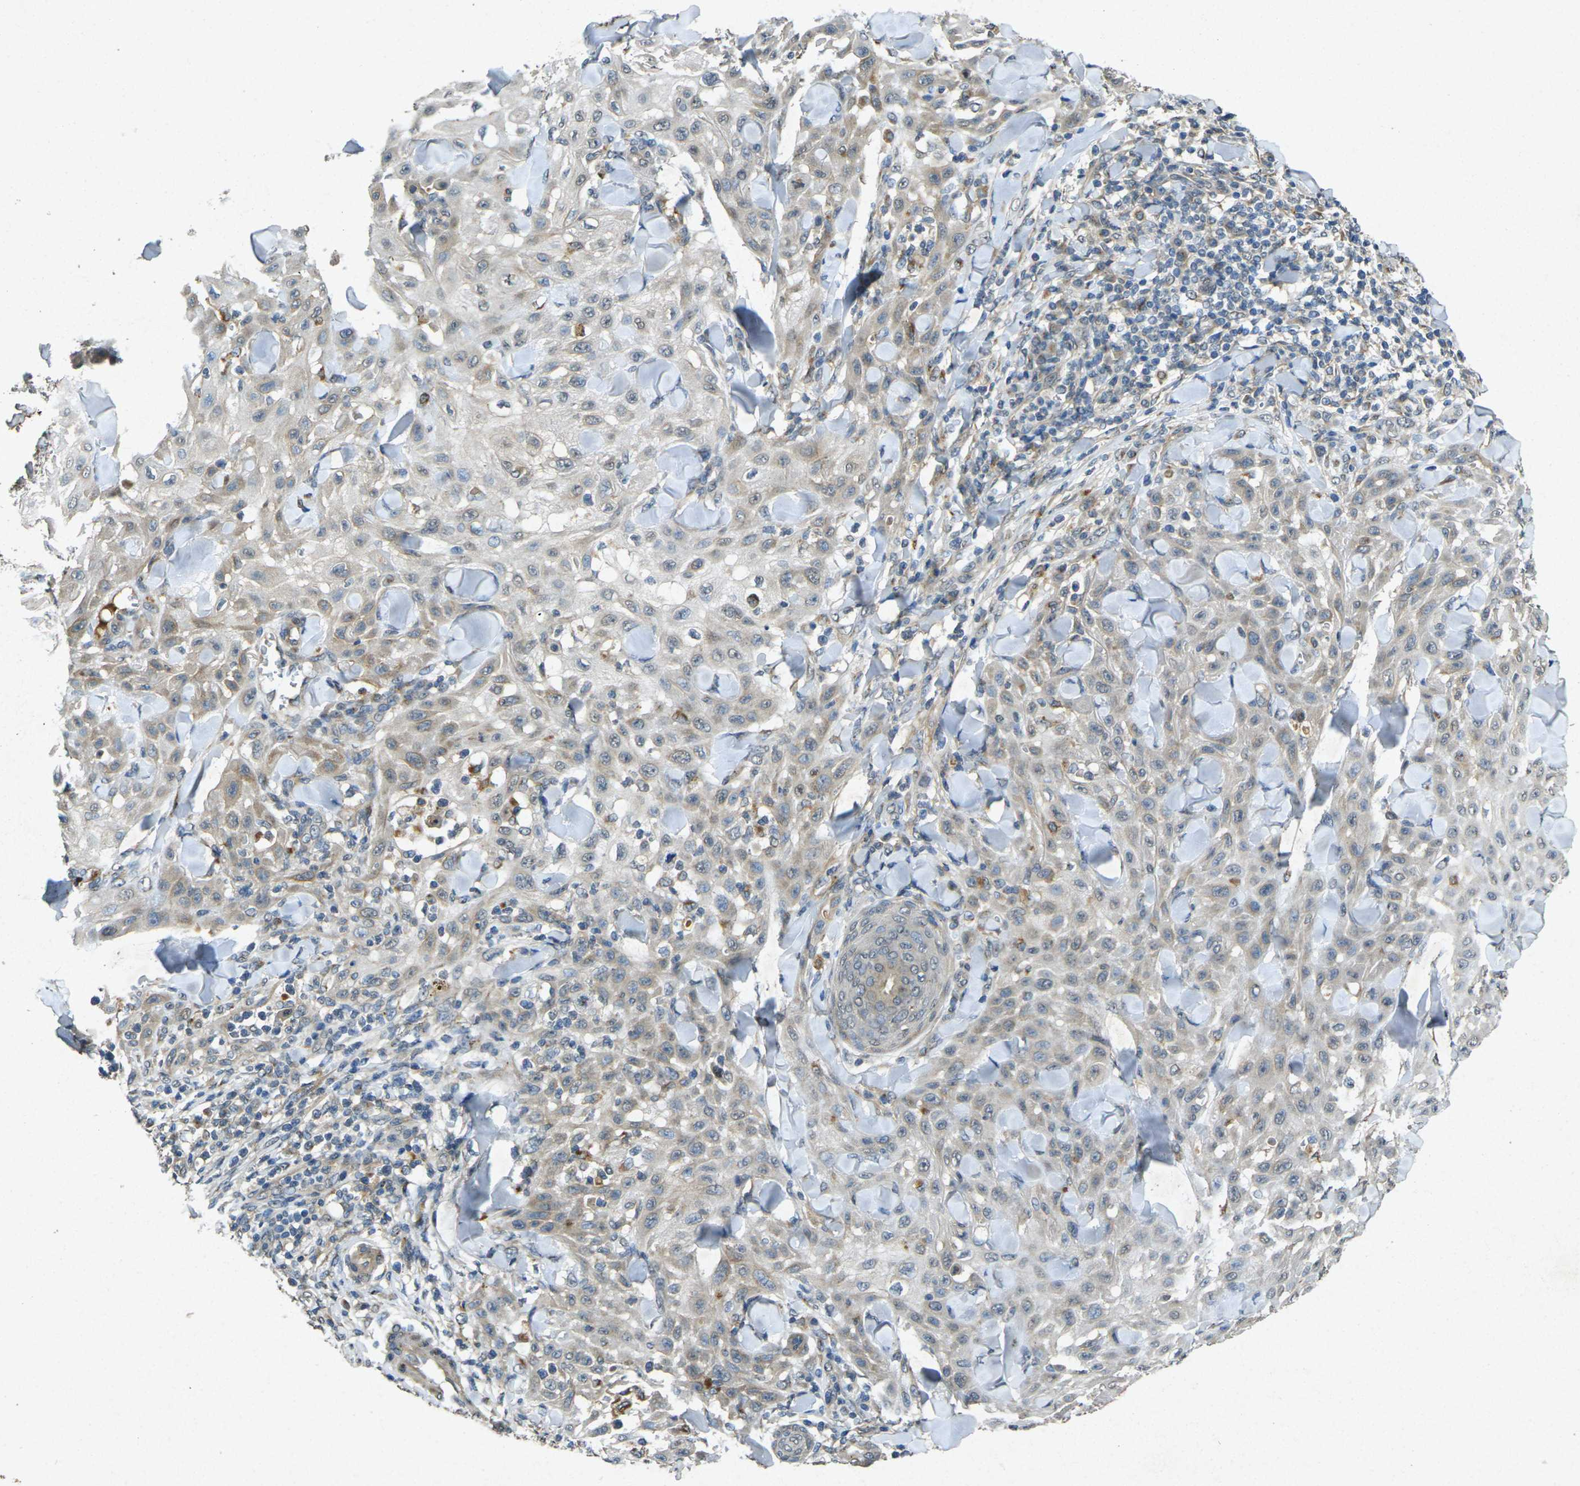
{"staining": {"intensity": "moderate", "quantity": "25%-75%", "location": "cytoplasmic/membranous"}, "tissue": "skin cancer", "cell_type": "Tumor cells", "image_type": "cancer", "snomed": [{"axis": "morphology", "description": "Squamous cell carcinoma, NOS"}, {"axis": "topography", "description": "Skin"}], "caption": "Skin squamous cell carcinoma stained with a brown dye shows moderate cytoplasmic/membranous positive expression in approximately 25%-75% of tumor cells.", "gene": "RGMA", "patient": {"sex": "male", "age": 24}}